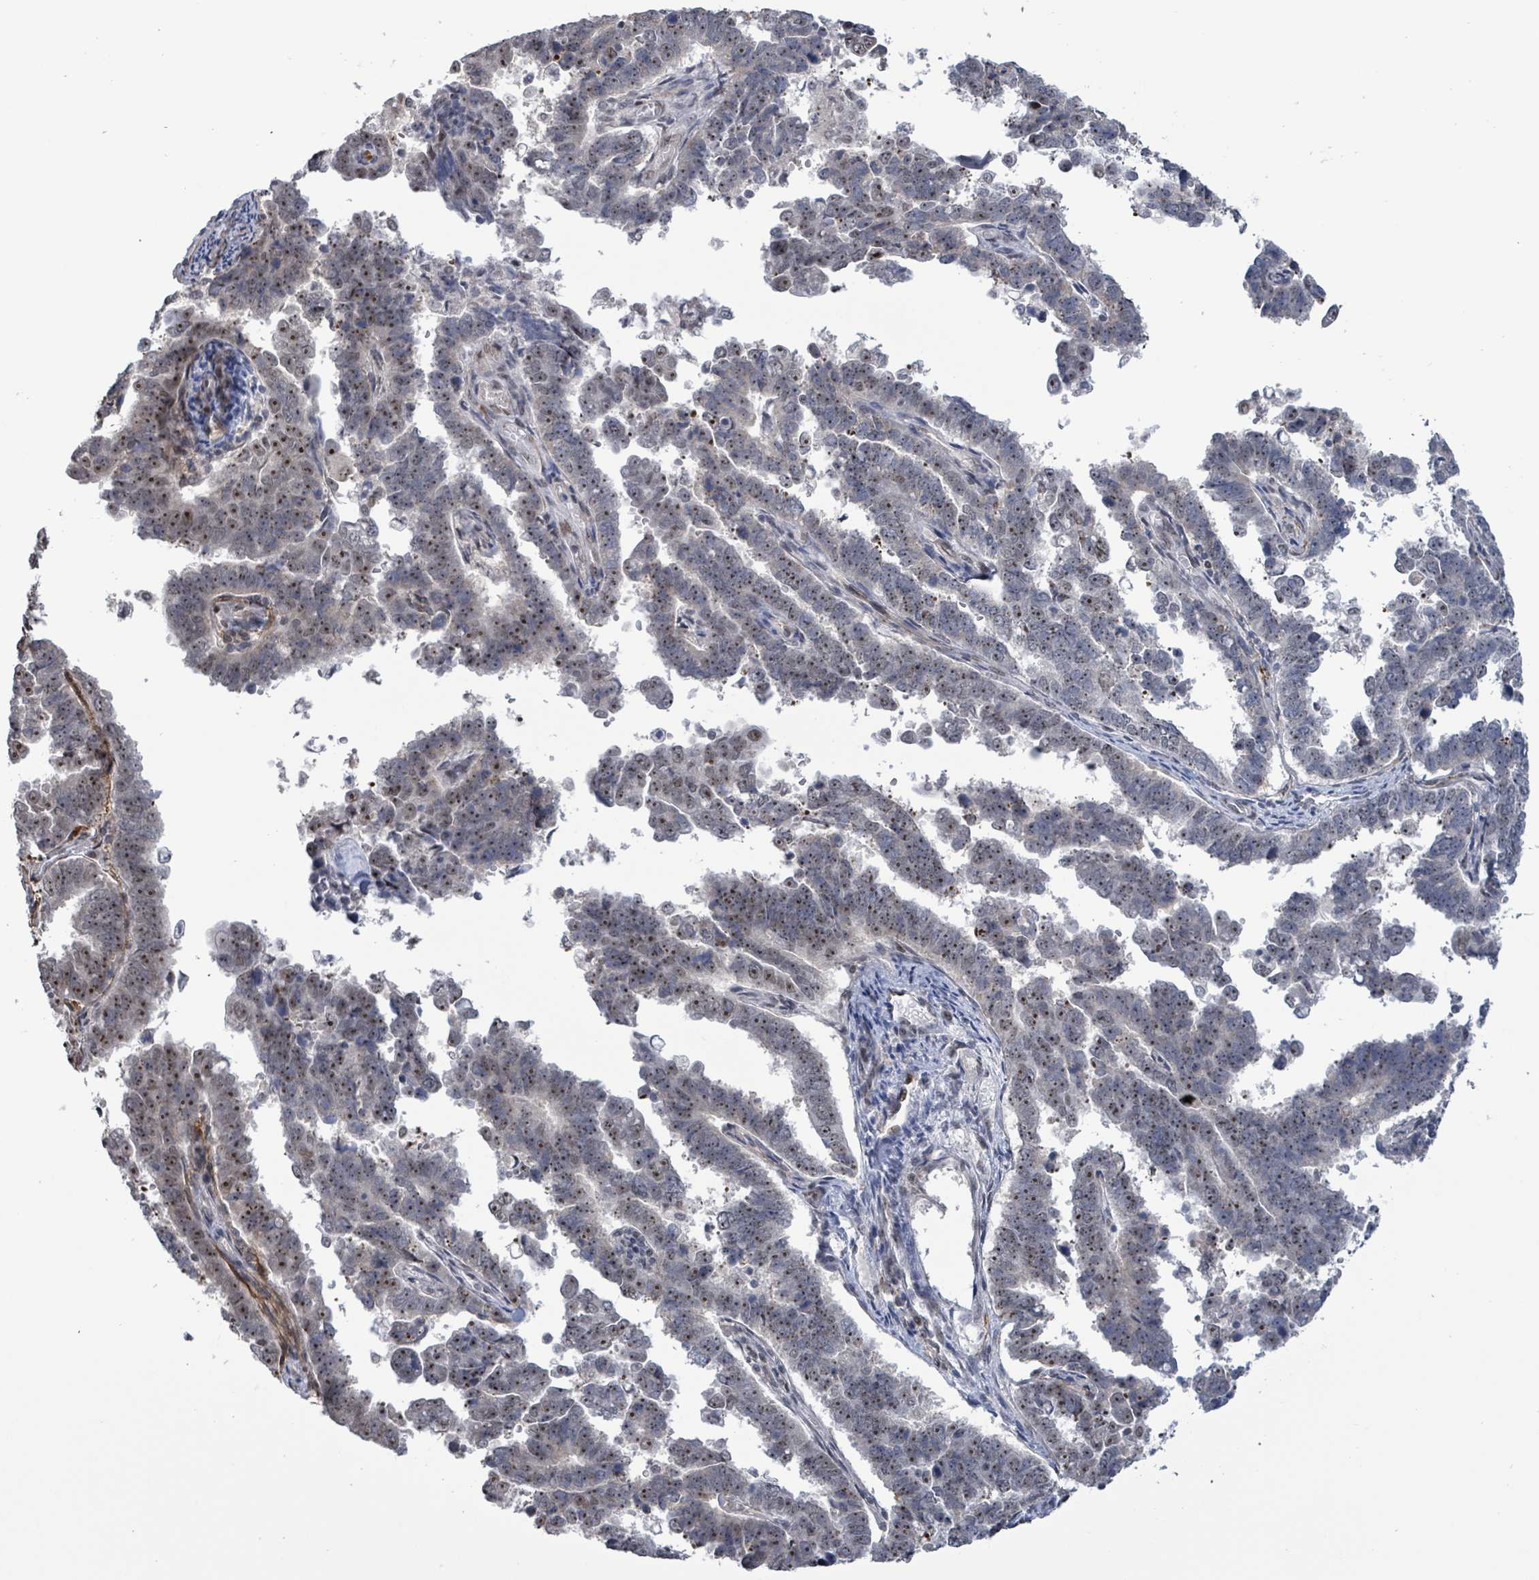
{"staining": {"intensity": "moderate", "quantity": ">75%", "location": "nuclear"}, "tissue": "endometrial cancer", "cell_type": "Tumor cells", "image_type": "cancer", "snomed": [{"axis": "morphology", "description": "Adenocarcinoma, NOS"}, {"axis": "topography", "description": "Endometrium"}], "caption": "This photomicrograph exhibits endometrial cancer (adenocarcinoma) stained with immunohistochemistry to label a protein in brown. The nuclear of tumor cells show moderate positivity for the protein. Nuclei are counter-stained blue.", "gene": "RRN3", "patient": {"sex": "female", "age": 75}}